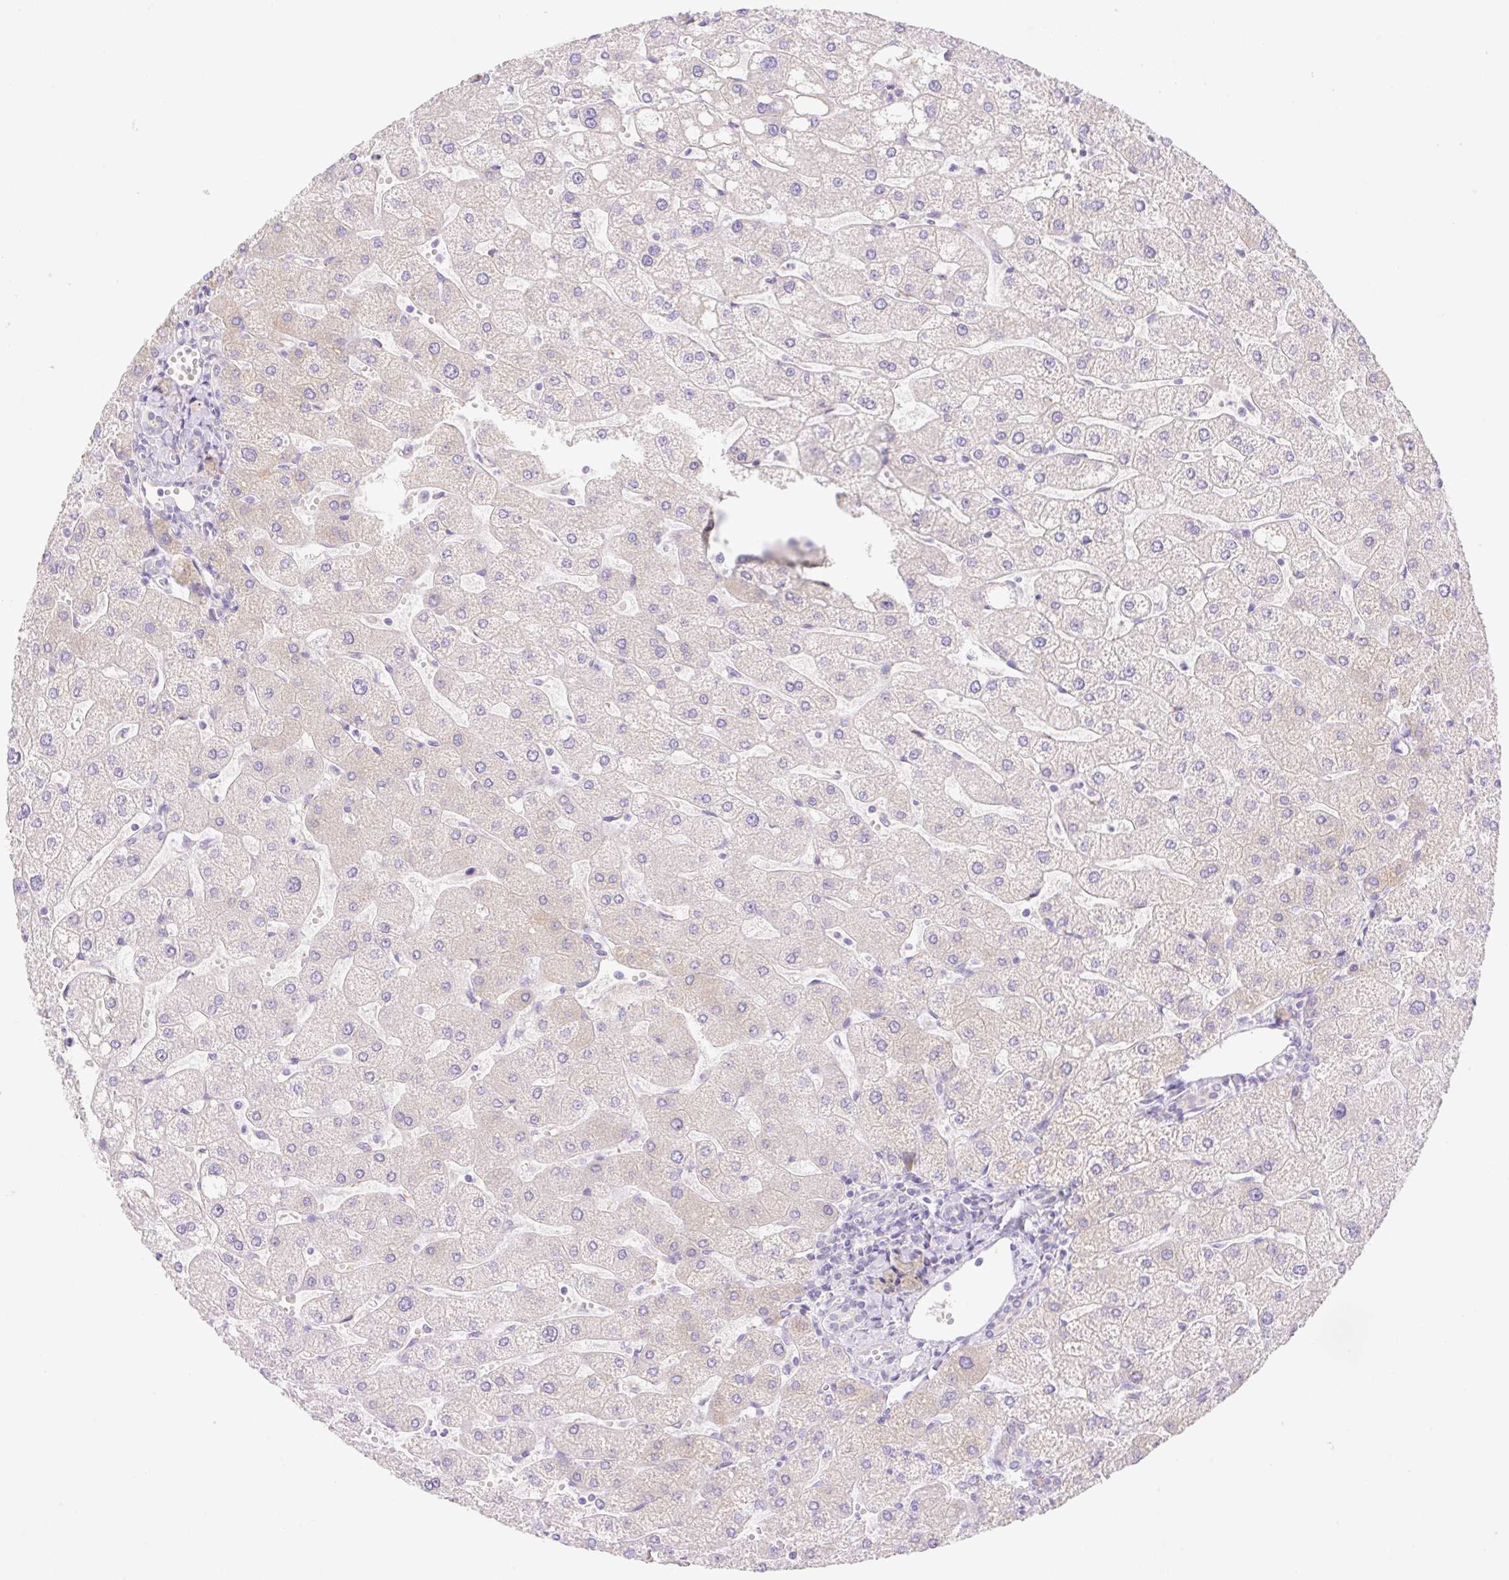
{"staining": {"intensity": "negative", "quantity": "none", "location": "none"}, "tissue": "liver", "cell_type": "Cholangiocytes", "image_type": "normal", "snomed": [{"axis": "morphology", "description": "Normal tissue, NOS"}, {"axis": "topography", "description": "Liver"}], "caption": "DAB immunohistochemical staining of normal liver shows no significant staining in cholangiocytes.", "gene": "DENND5A", "patient": {"sex": "male", "age": 67}}